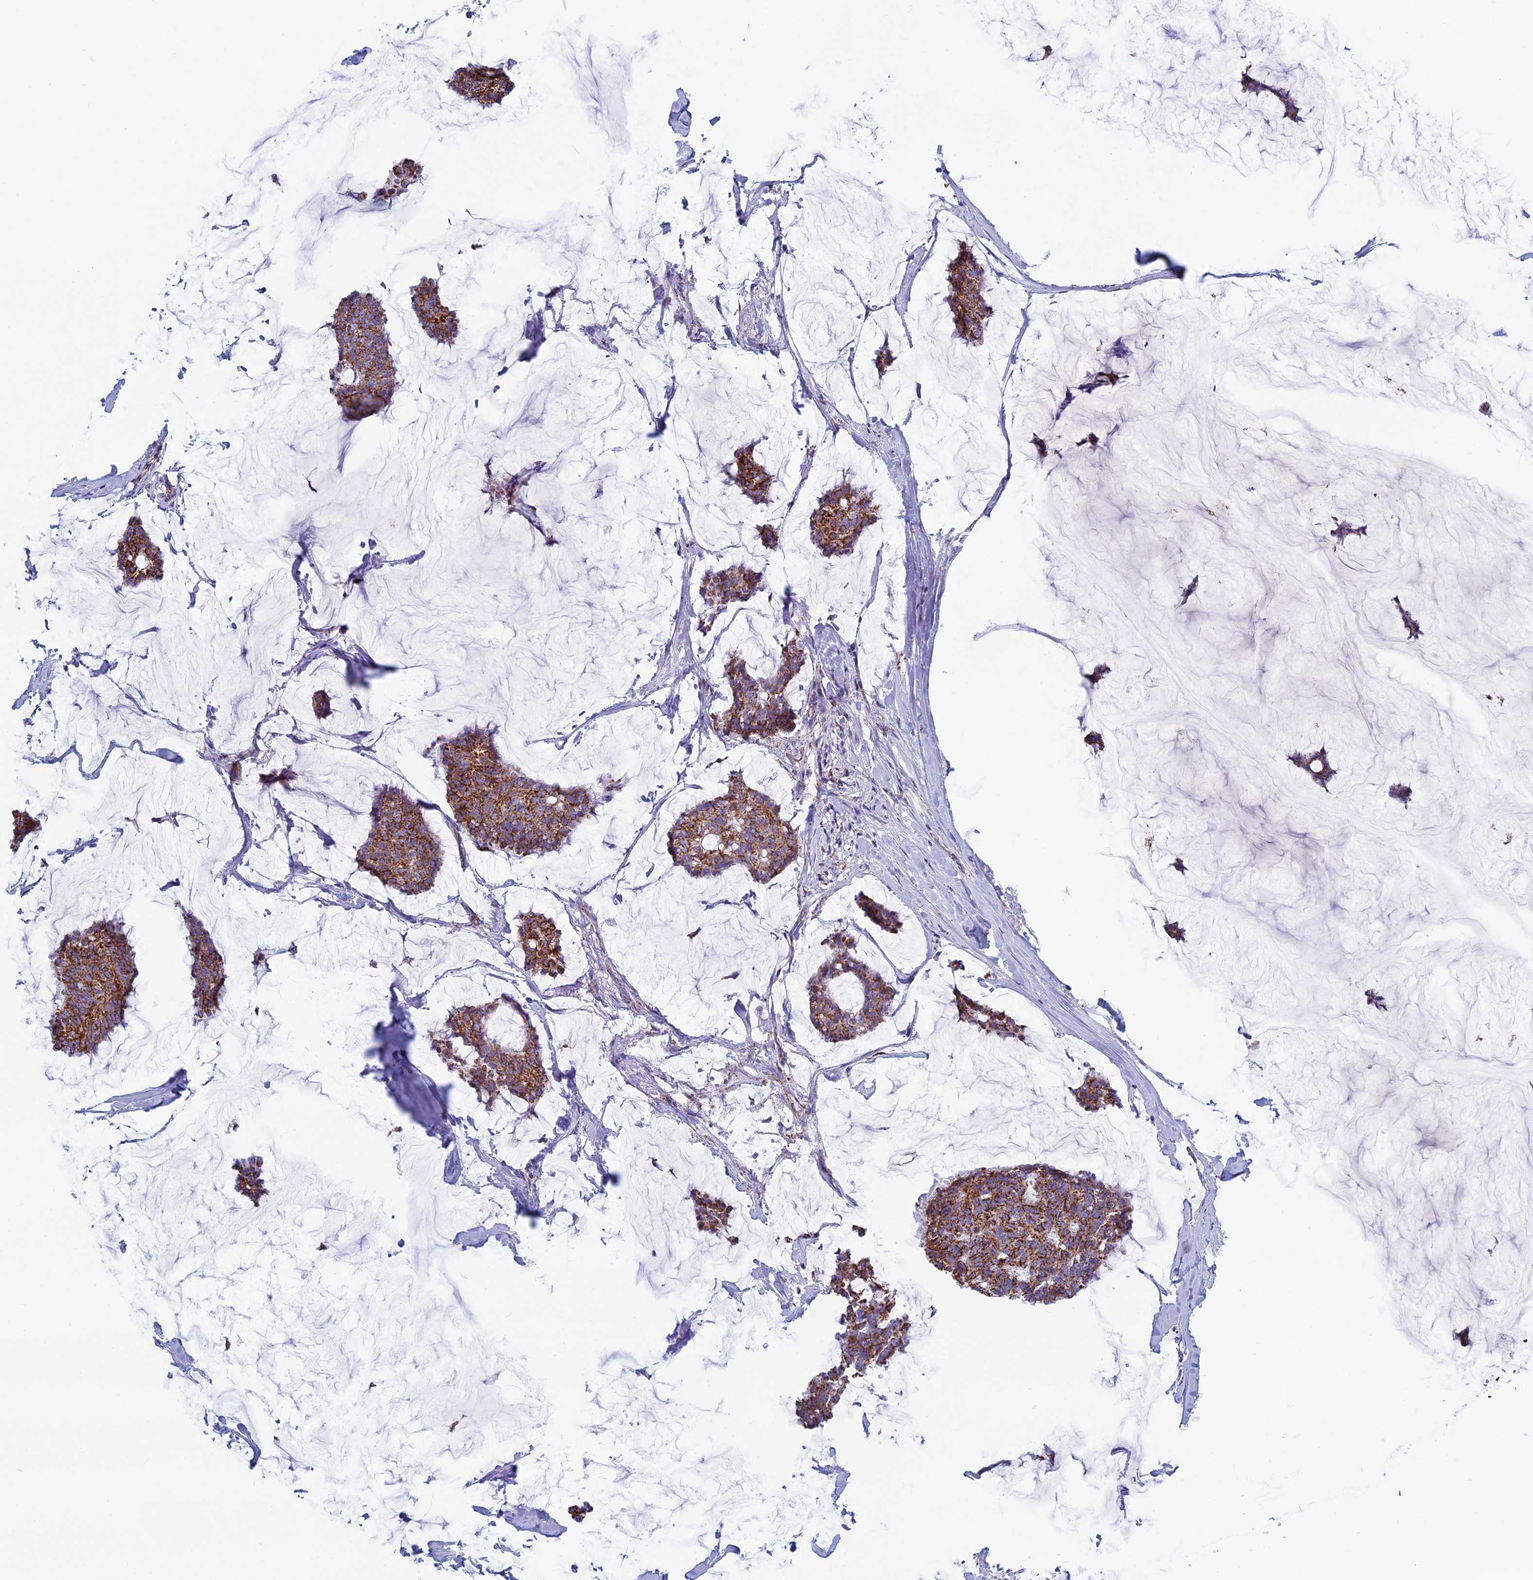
{"staining": {"intensity": "moderate", "quantity": ">75%", "location": "cytoplasmic/membranous"}, "tissue": "breast cancer", "cell_type": "Tumor cells", "image_type": "cancer", "snomed": [{"axis": "morphology", "description": "Duct carcinoma"}, {"axis": "topography", "description": "Breast"}], "caption": "Immunohistochemistry micrograph of human breast cancer stained for a protein (brown), which shows medium levels of moderate cytoplasmic/membranous staining in about >75% of tumor cells.", "gene": "UQCRFS1", "patient": {"sex": "female", "age": 93}}